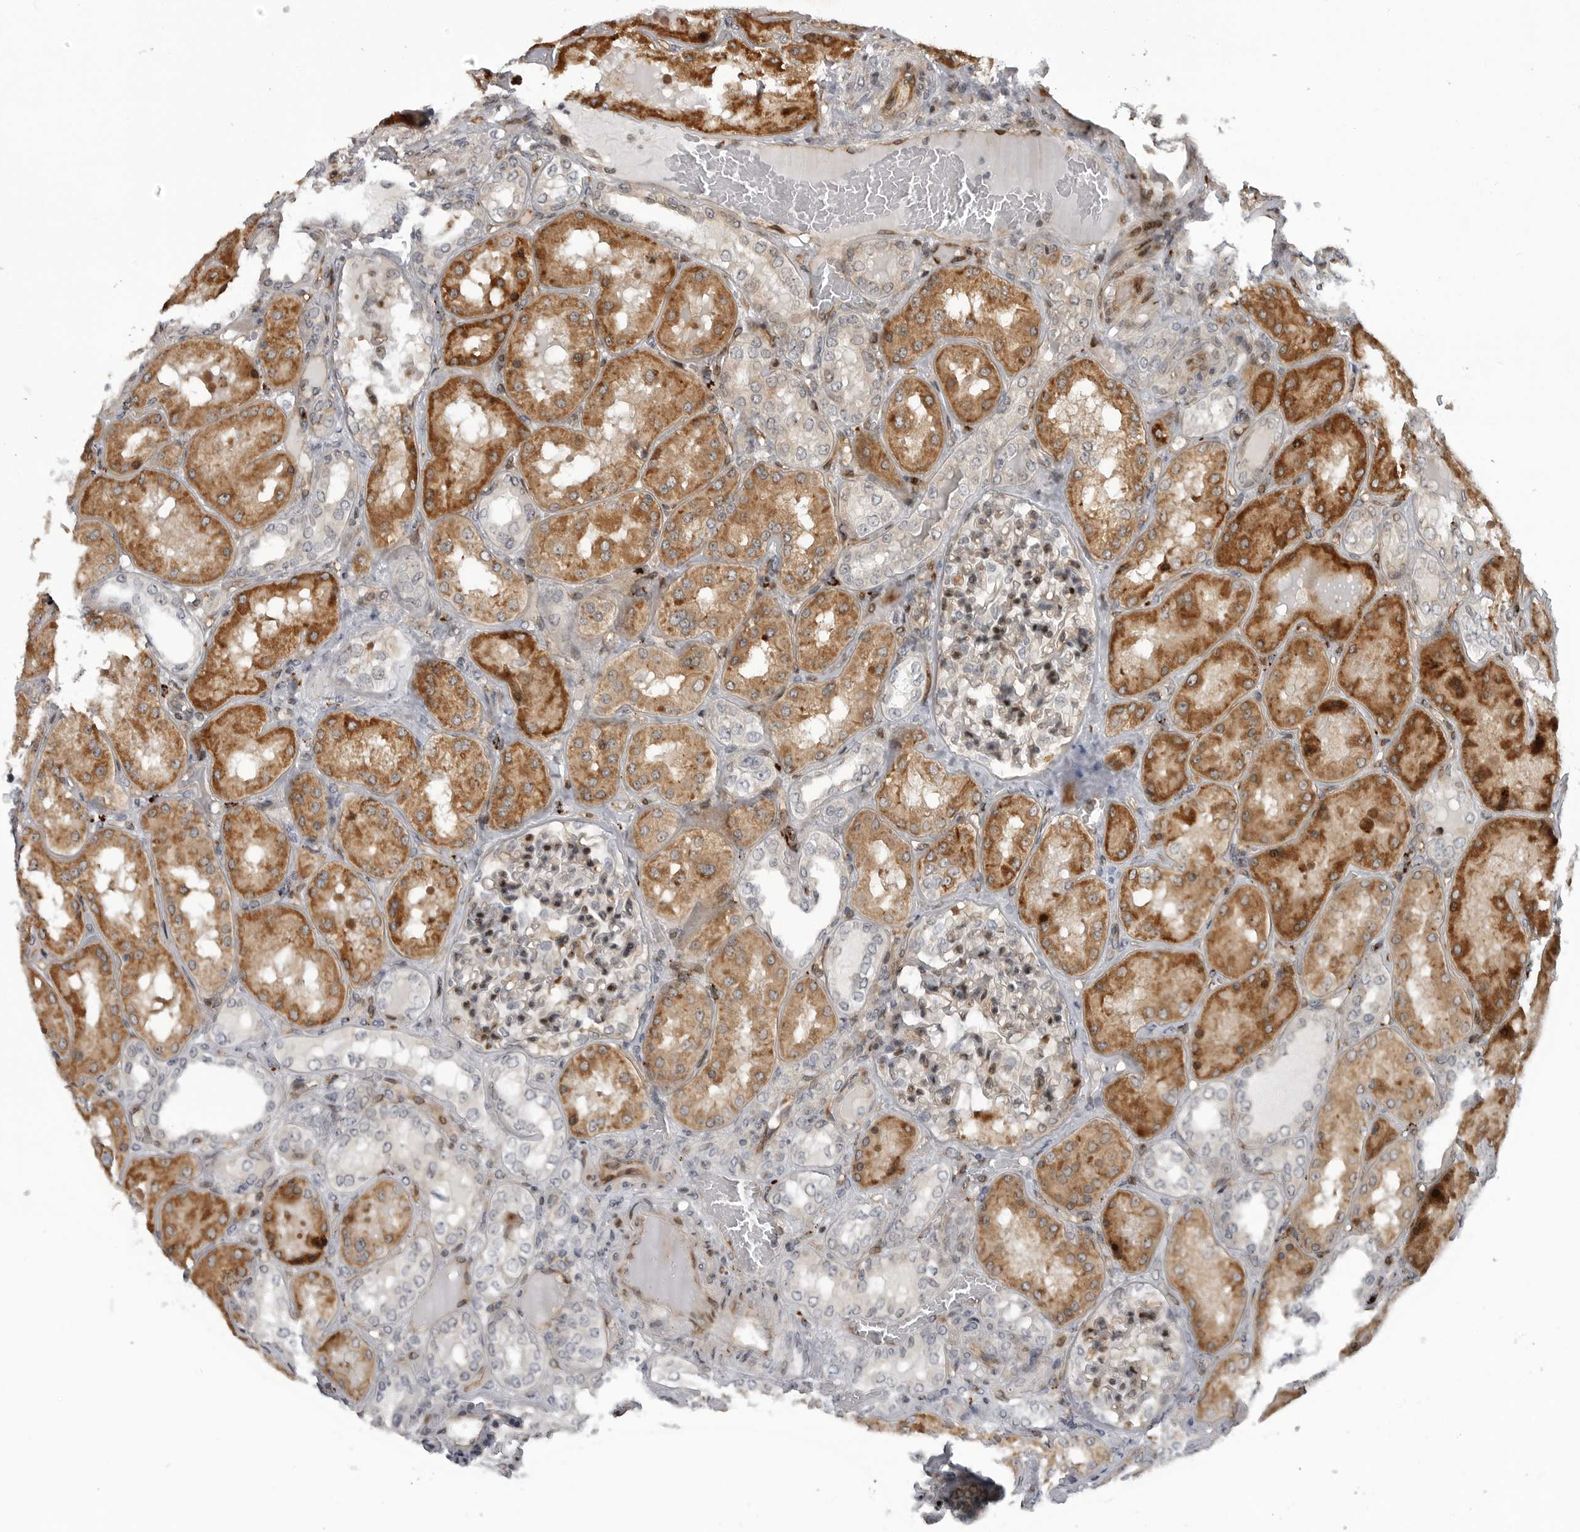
{"staining": {"intensity": "moderate", "quantity": "<25%", "location": "nuclear"}, "tissue": "kidney", "cell_type": "Cells in glomeruli", "image_type": "normal", "snomed": [{"axis": "morphology", "description": "Normal tissue, NOS"}, {"axis": "topography", "description": "Kidney"}], "caption": "Kidney stained with DAB immunohistochemistry (IHC) demonstrates low levels of moderate nuclear staining in about <25% of cells in glomeruli.", "gene": "ABL1", "patient": {"sex": "female", "age": 56}}